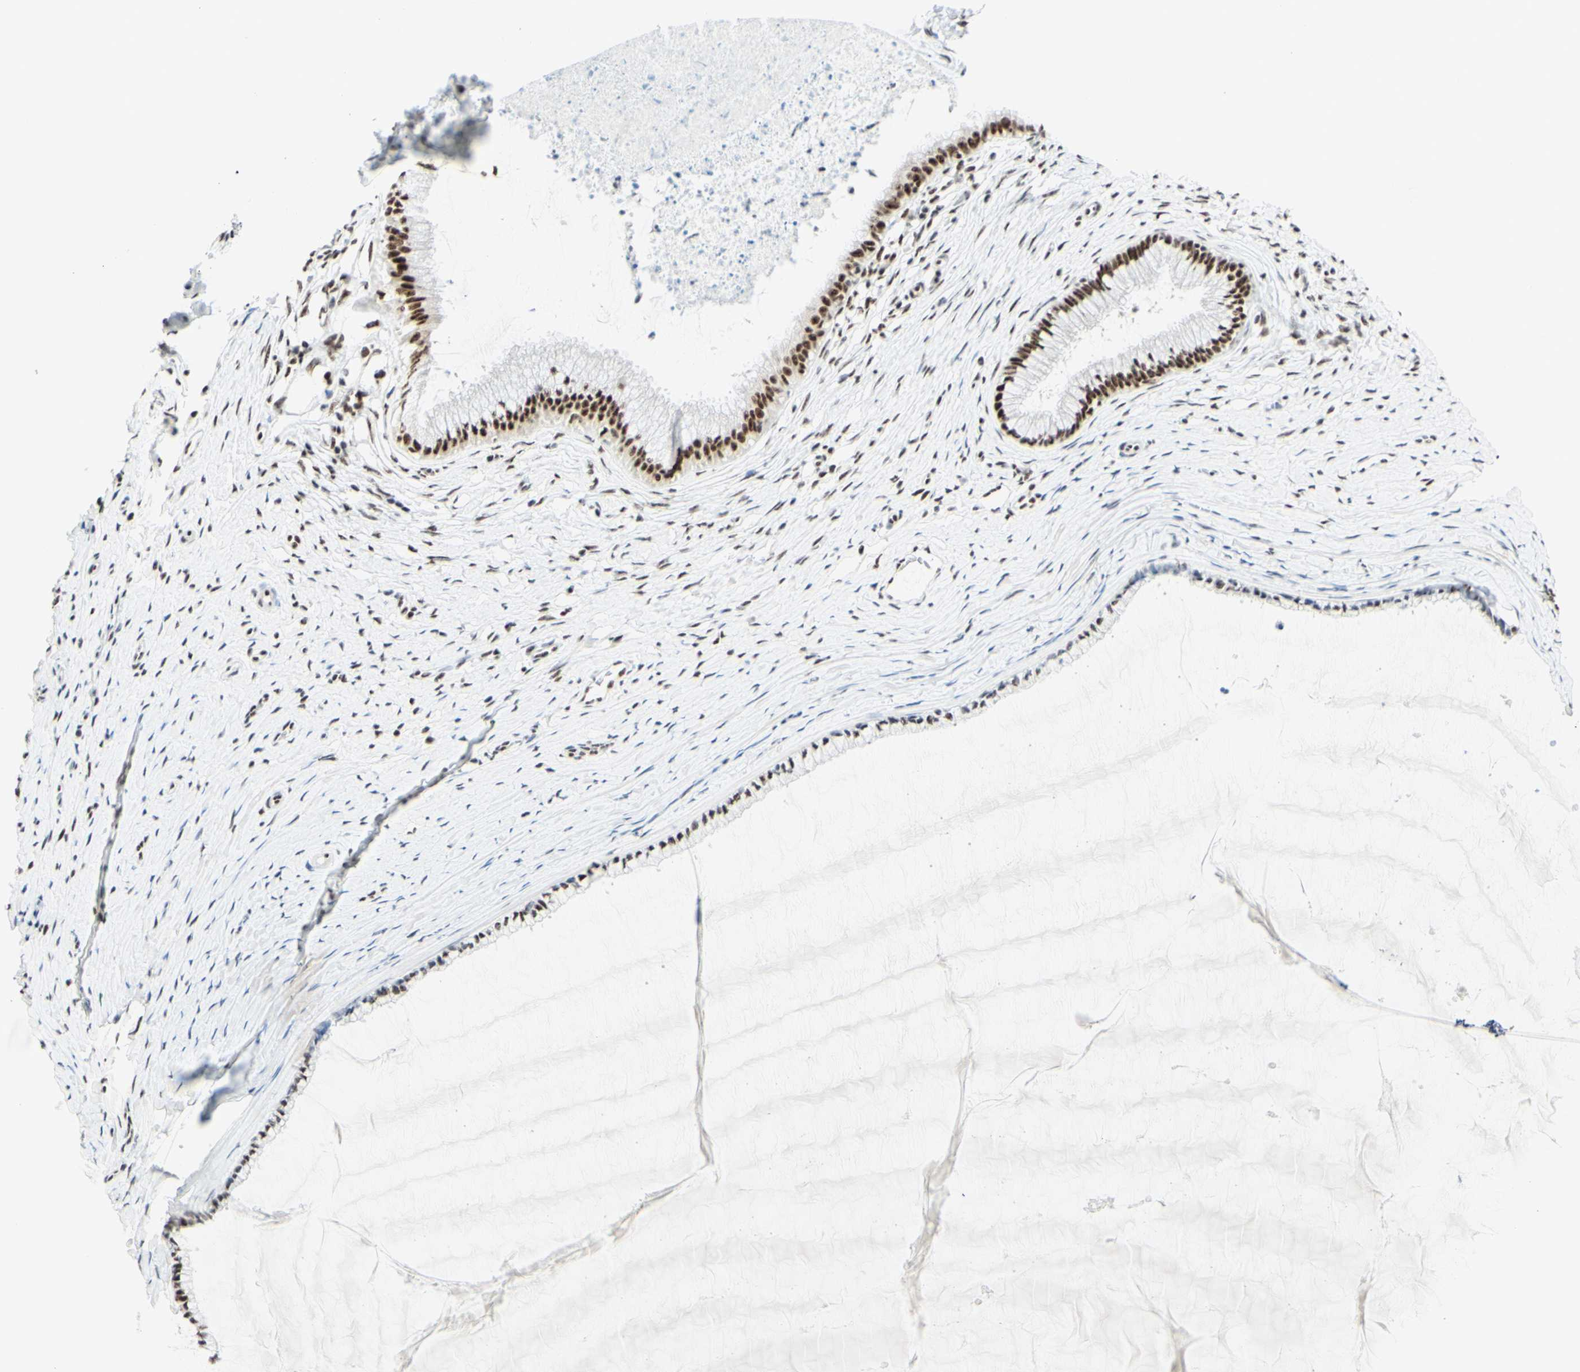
{"staining": {"intensity": "moderate", "quantity": ">75%", "location": "nuclear"}, "tissue": "cervix", "cell_type": "Glandular cells", "image_type": "normal", "snomed": [{"axis": "morphology", "description": "Normal tissue, NOS"}, {"axis": "topography", "description": "Cervix"}], "caption": "This micrograph exhibits immunohistochemistry (IHC) staining of unremarkable cervix, with medium moderate nuclear staining in about >75% of glandular cells.", "gene": "WTAP", "patient": {"sex": "female", "age": 39}}